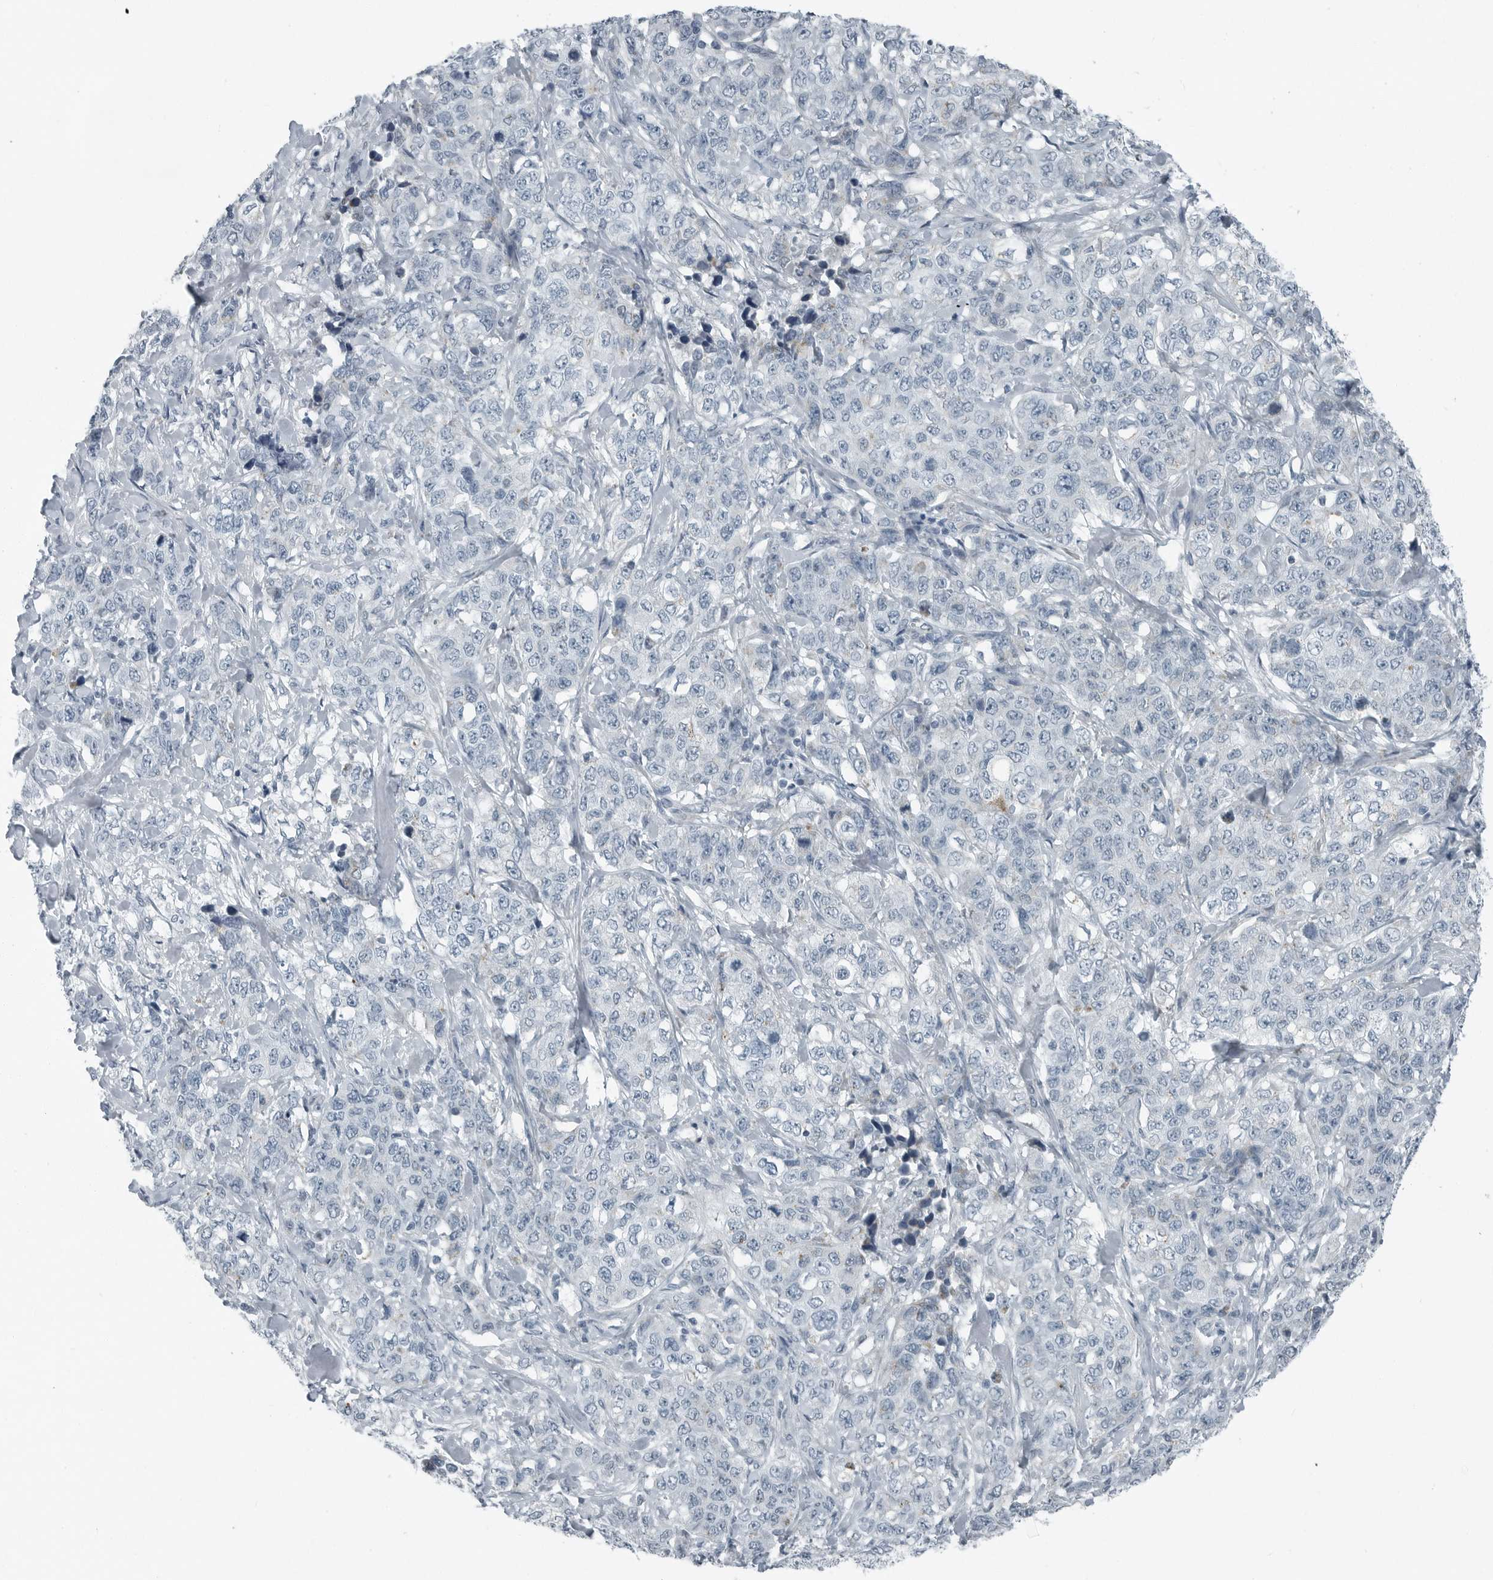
{"staining": {"intensity": "negative", "quantity": "none", "location": "none"}, "tissue": "stomach cancer", "cell_type": "Tumor cells", "image_type": "cancer", "snomed": [{"axis": "morphology", "description": "Adenocarcinoma, NOS"}, {"axis": "topography", "description": "Stomach"}], "caption": "Immunohistochemistry of human adenocarcinoma (stomach) exhibits no expression in tumor cells.", "gene": "ZPBP2", "patient": {"sex": "male", "age": 48}}